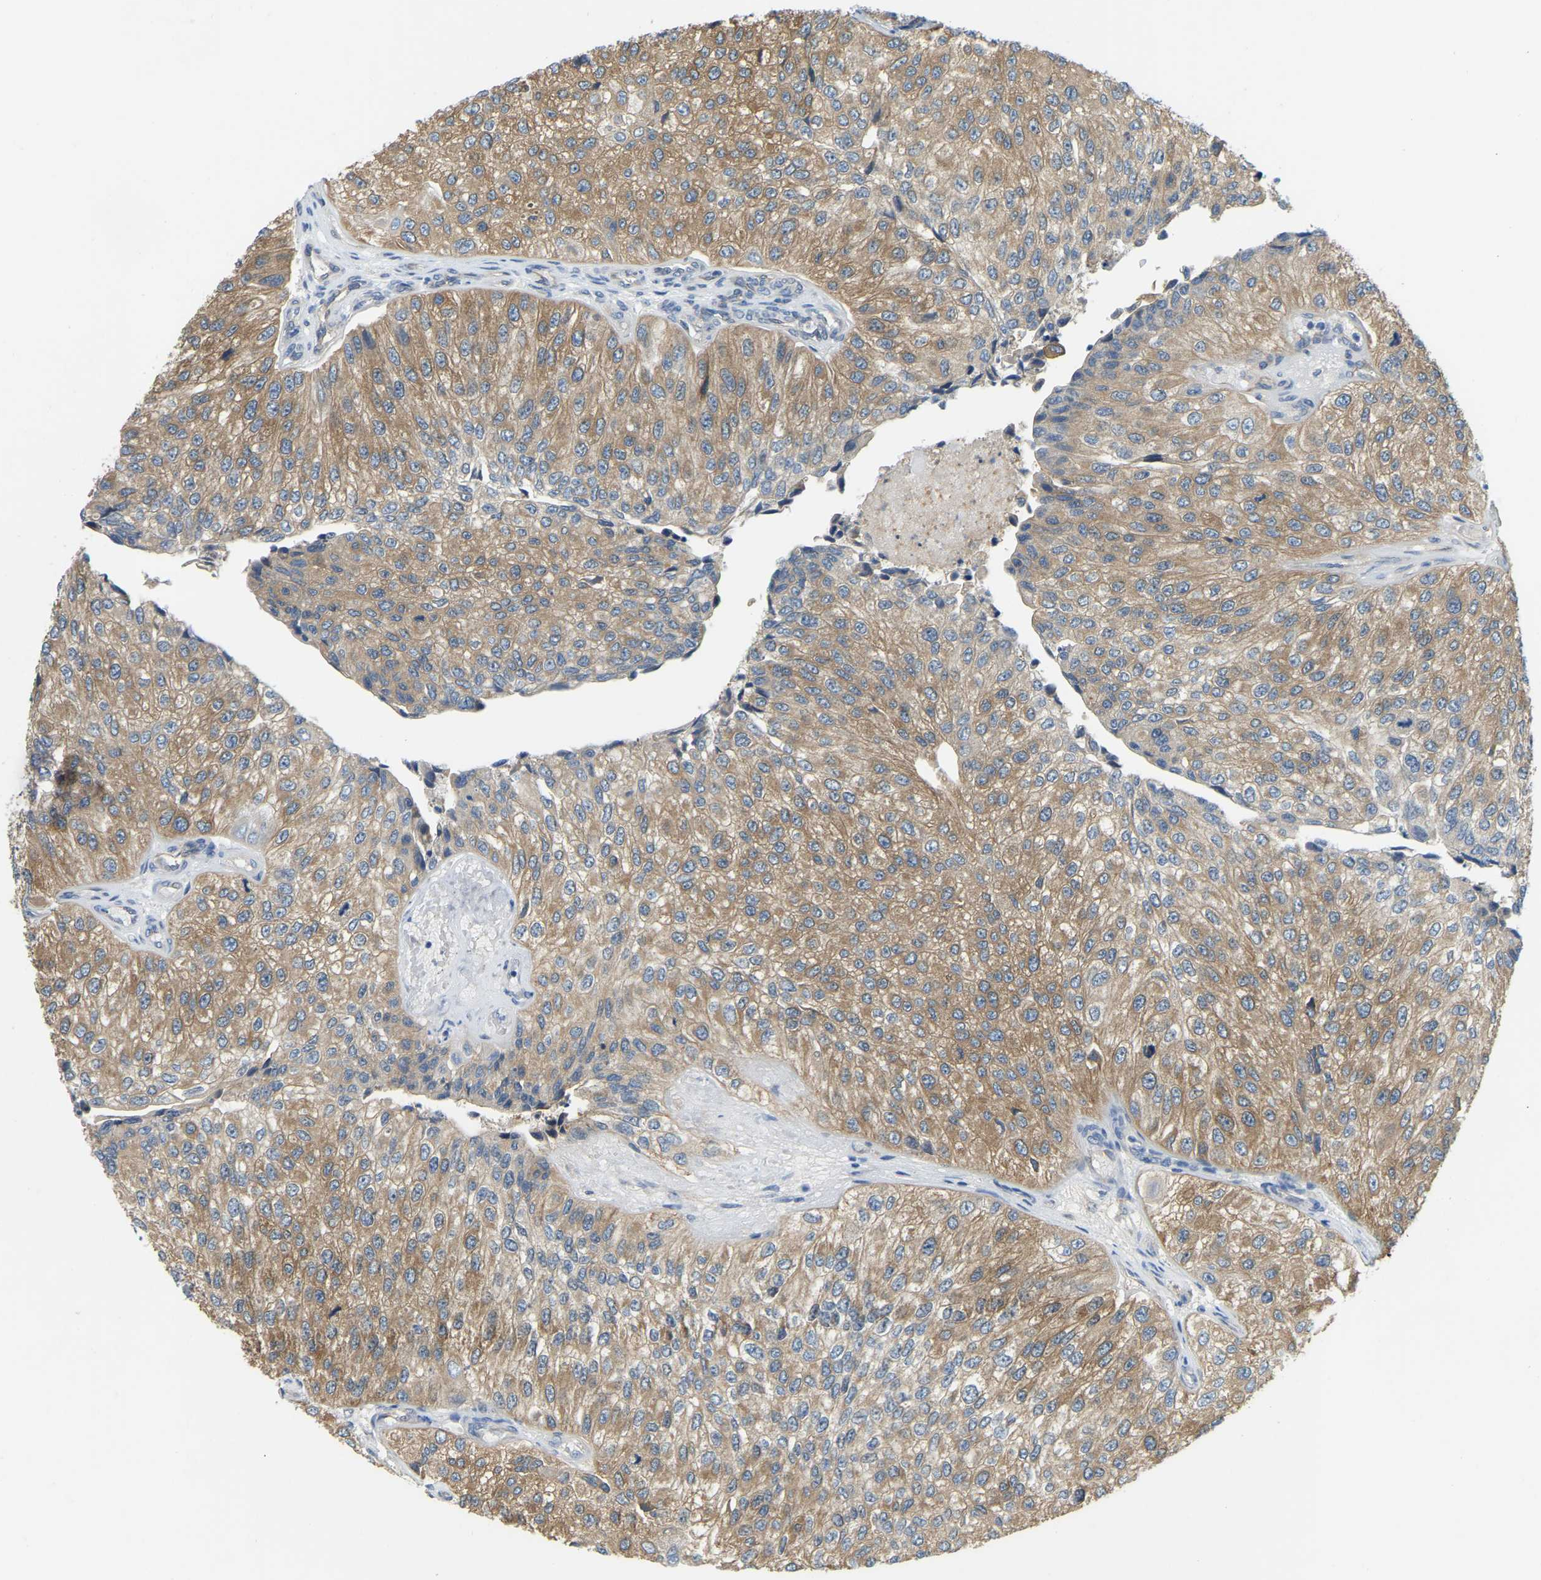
{"staining": {"intensity": "moderate", "quantity": ">75%", "location": "cytoplasmic/membranous"}, "tissue": "urothelial cancer", "cell_type": "Tumor cells", "image_type": "cancer", "snomed": [{"axis": "morphology", "description": "Urothelial carcinoma, High grade"}, {"axis": "topography", "description": "Kidney"}, {"axis": "topography", "description": "Urinary bladder"}], "caption": "Protein staining reveals moderate cytoplasmic/membranous positivity in approximately >75% of tumor cells in urothelial cancer.", "gene": "AHNAK", "patient": {"sex": "male", "age": 77}}